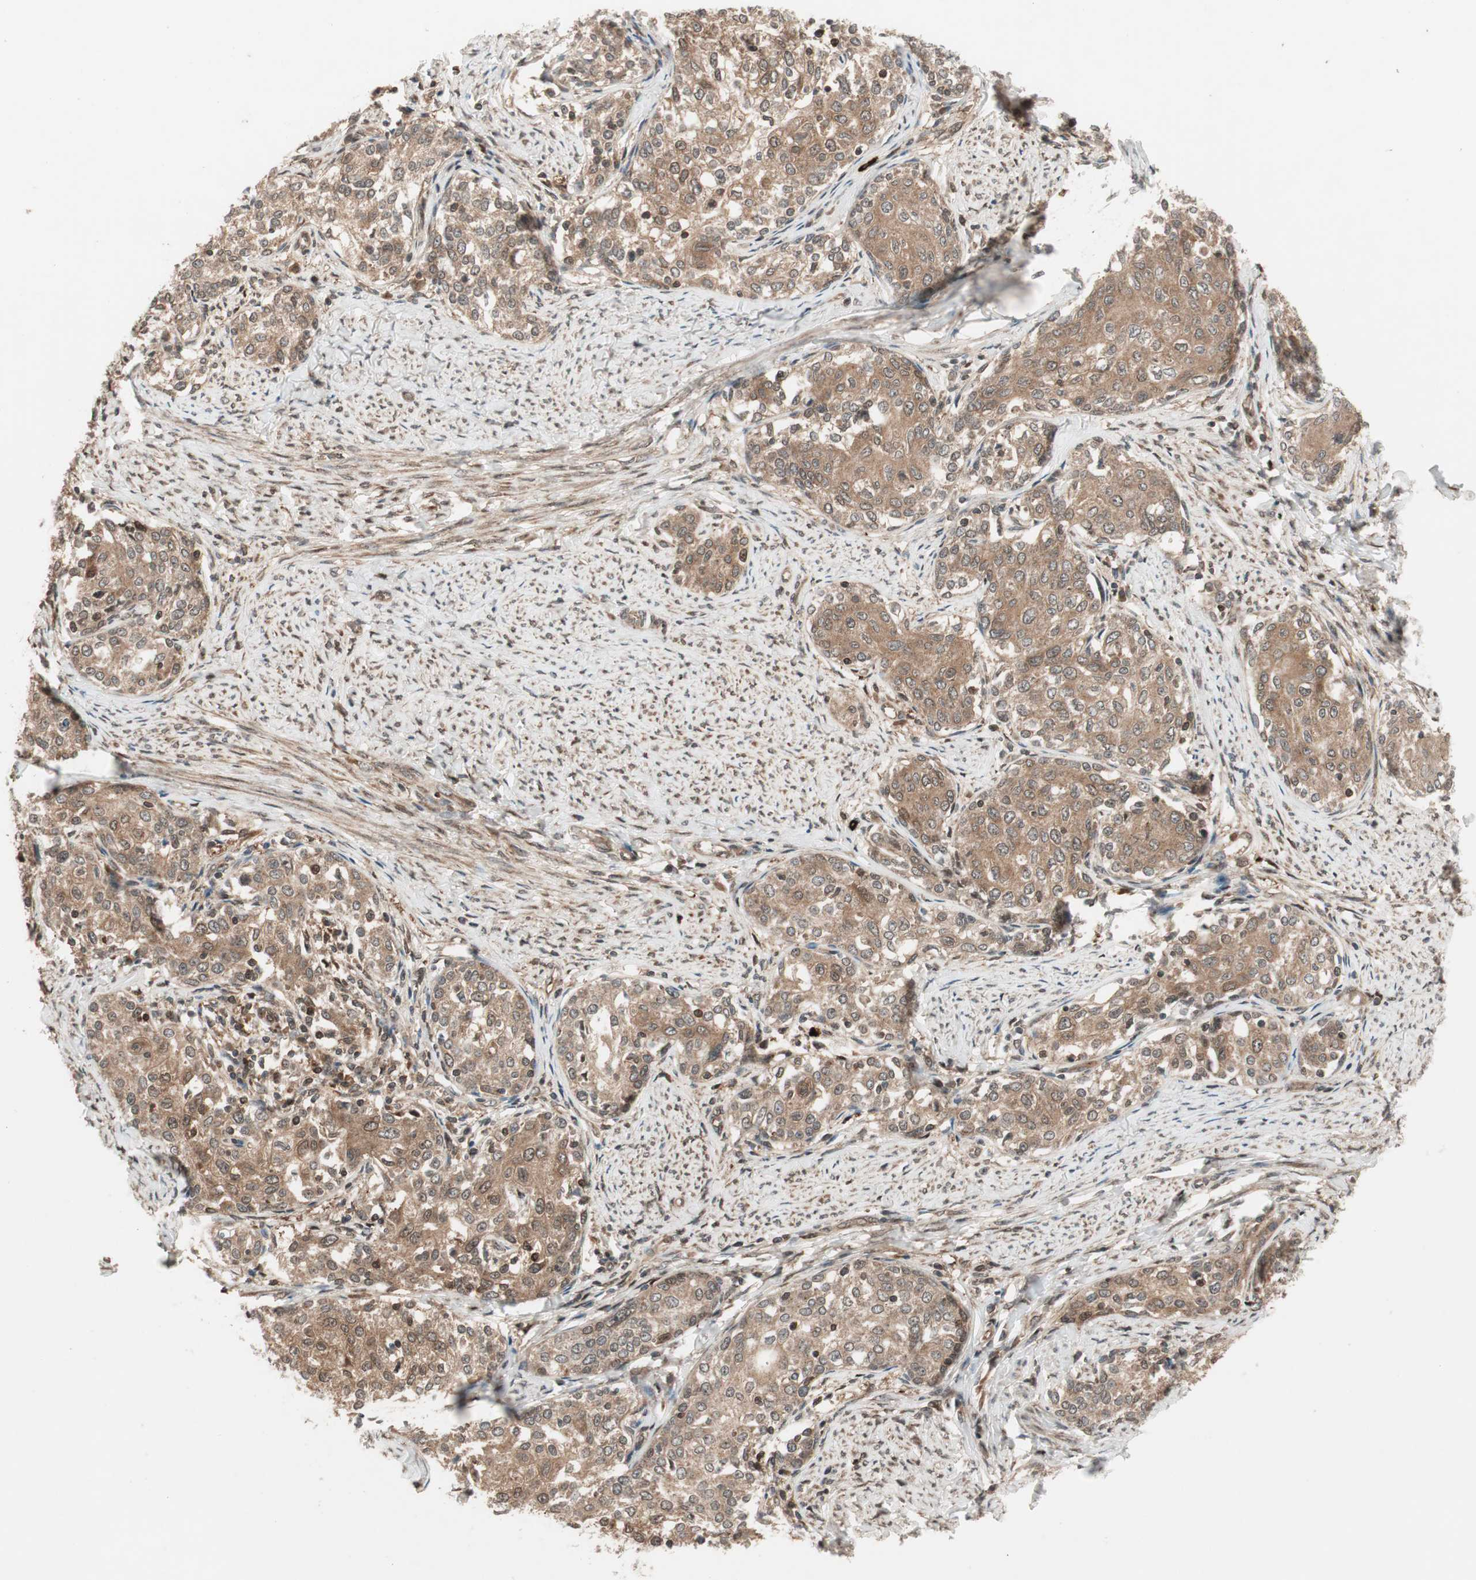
{"staining": {"intensity": "moderate", "quantity": ">75%", "location": "cytoplasmic/membranous"}, "tissue": "cervical cancer", "cell_type": "Tumor cells", "image_type": "cancer", "snomed": [{"axis": "morphology", "description": "Squamous cell carcinoma, NOS"}, {"axis": "morphology", "description": "Adenocarcinoma, NOS"}, {"axis": "topography", "description": "Cervix"}], "caption": "High-power microscopy captured an immunohistochemistry (IHC) histopathology image of cervical cancer (squamous cell carcinoma), revealing moderate cytoplasmic/membranous staining in approximately >75% of tumor cells.", "gene": "PRKG2", "patient": {"sex": "female", "age": 52}}